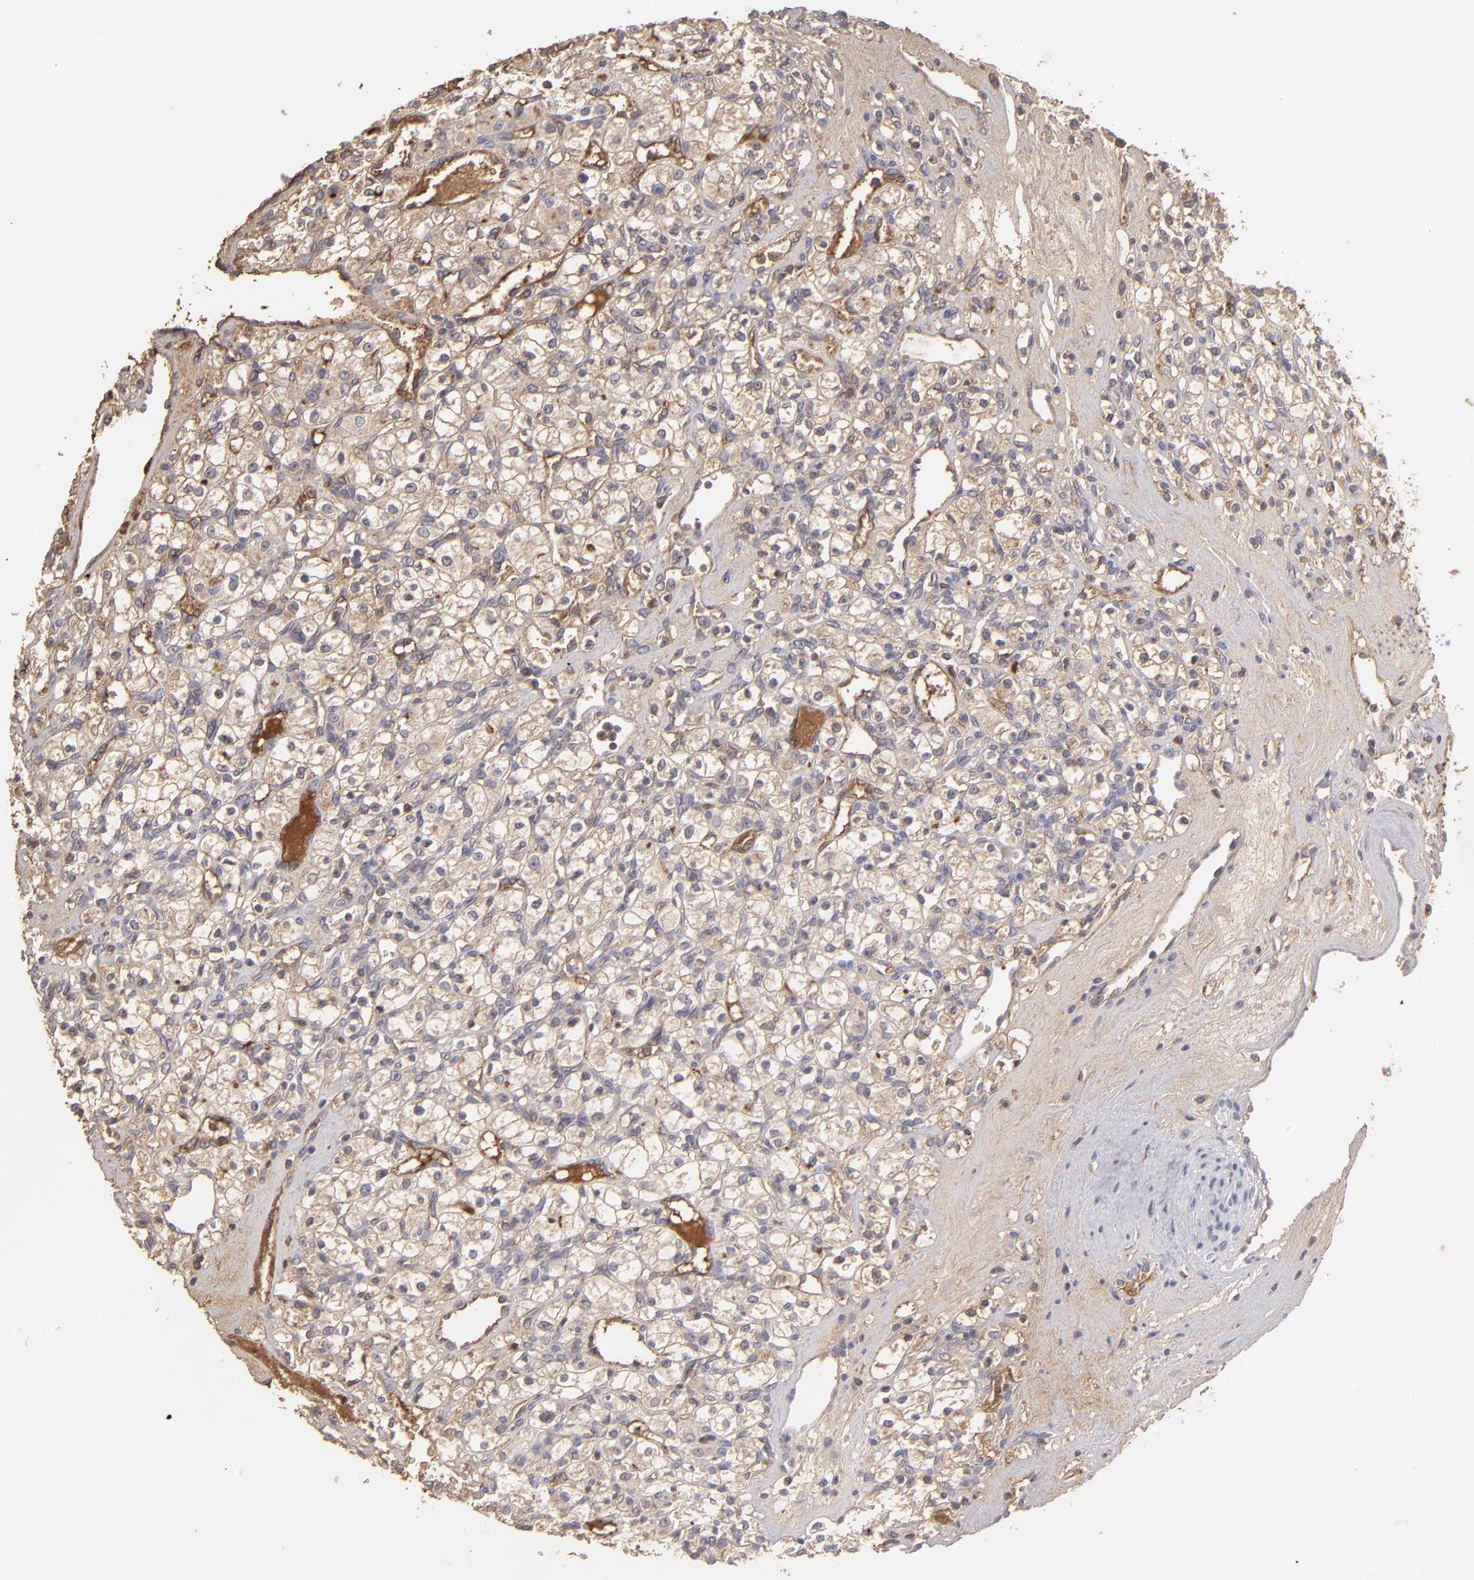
{"staining": {"intensity": "negative", "quantity": "none", "location": "none"}, "tissue": "renal cancer", "cell_type": "Tumor cells", "image_type": "cancer", "snomed": [{"axis": "morphology", "description": "Adenocarcinoma, NOS"}, {"axis": "topography", "description": "Kidney"}], "caption": "A histopathology image of human adenocarcinoma (renal) is negative for staining in tumor cells.", "gene": "ABCC4", "patient": {"sex": "female", "age": 62}}